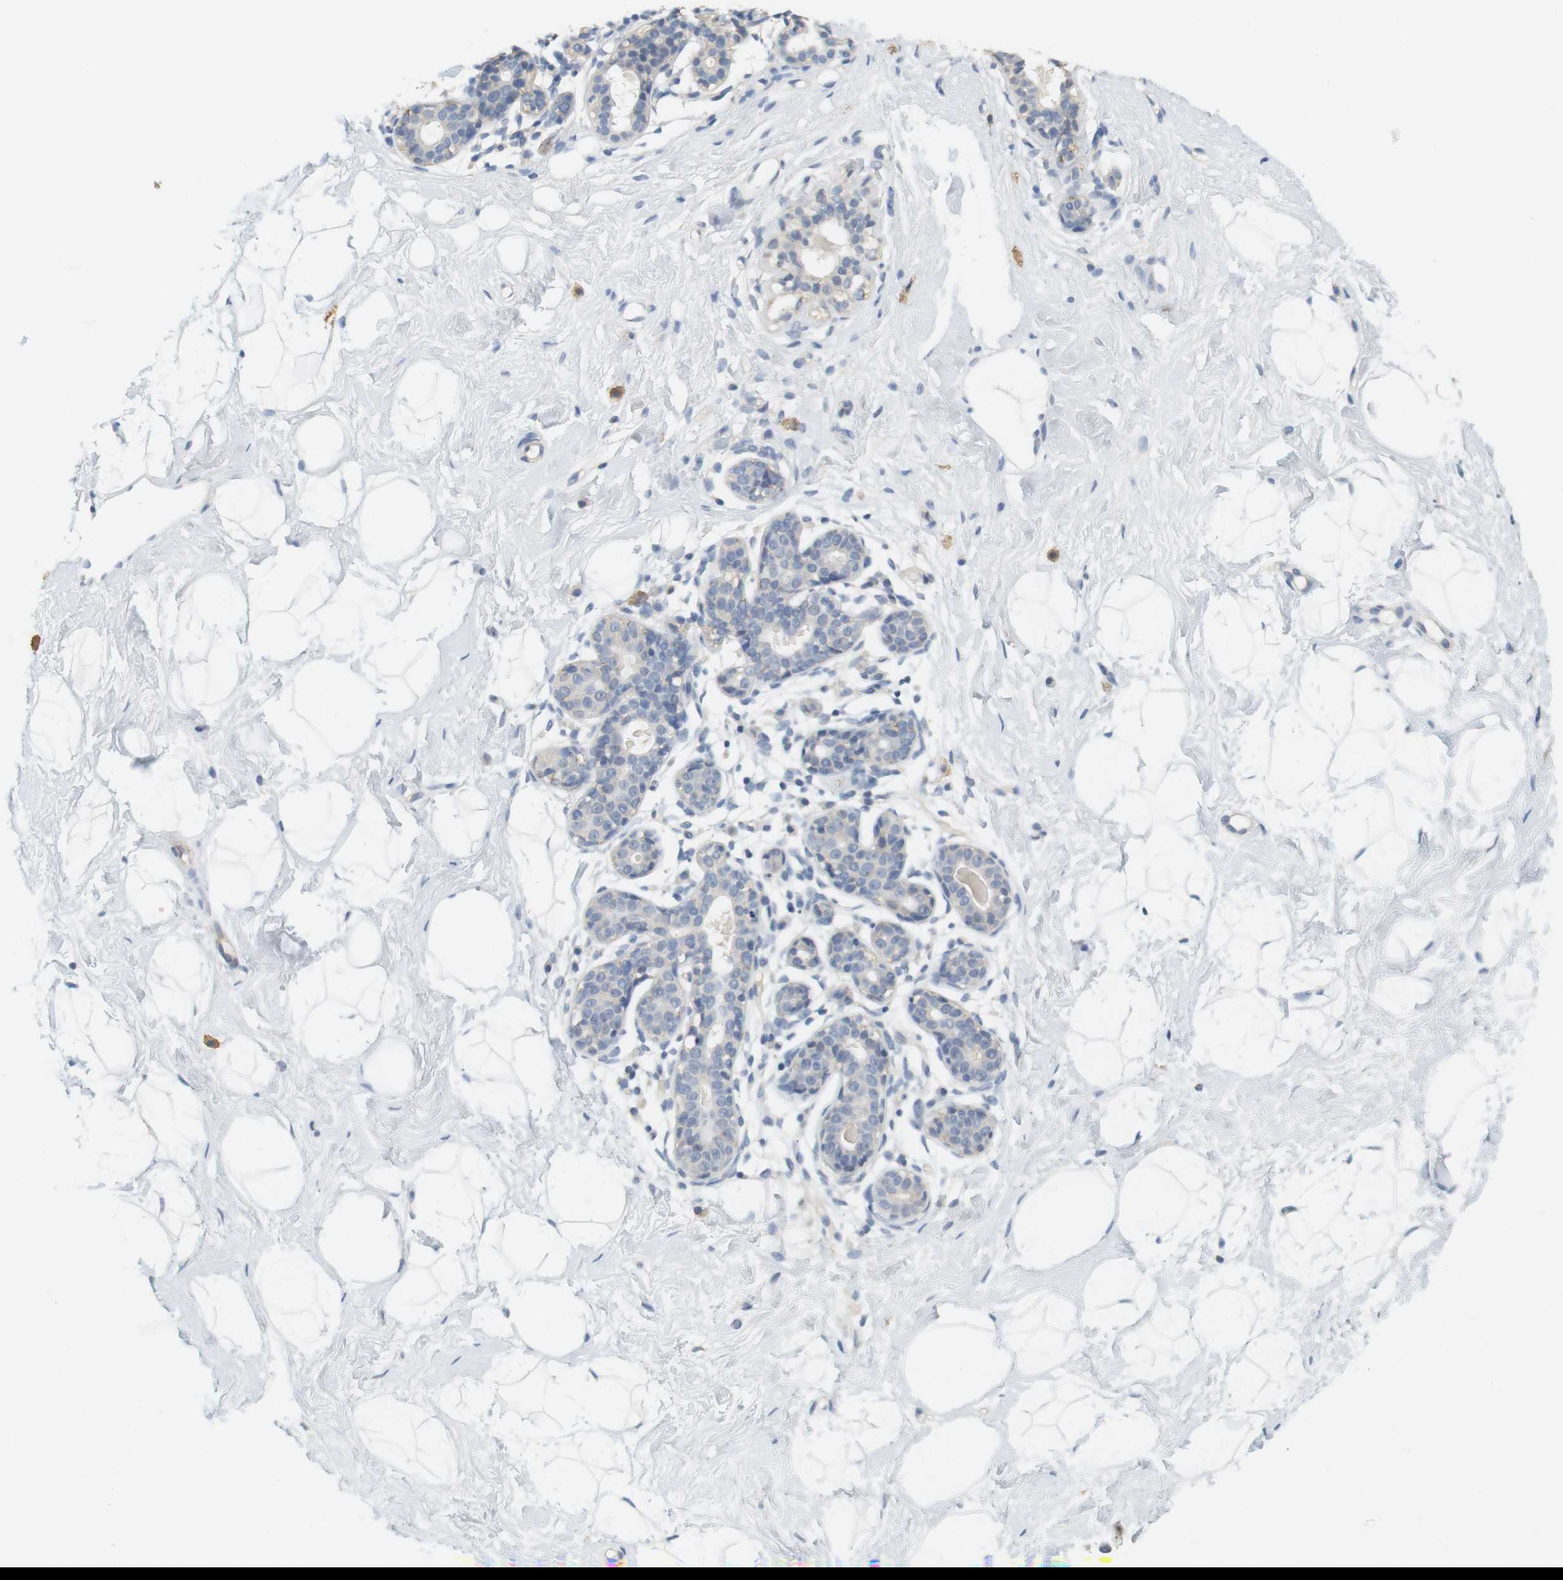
{"staining": {"intensity": "negative", "quantity": "none", "location": "none"}, "tissue": "breast", "cell_type": "Adipocytes", "image_type": "normal", "snomed": [{"axis": "morphology", "description": "Normal tissue, NOS"}, {"axis": "topography", "description": "Breast"}], "caption": "Micrograph shows no protein positivity in adipocytes of unremarkable breast.", "gene": "OSR1", "patient": {"sex": "female", "age": 23}}